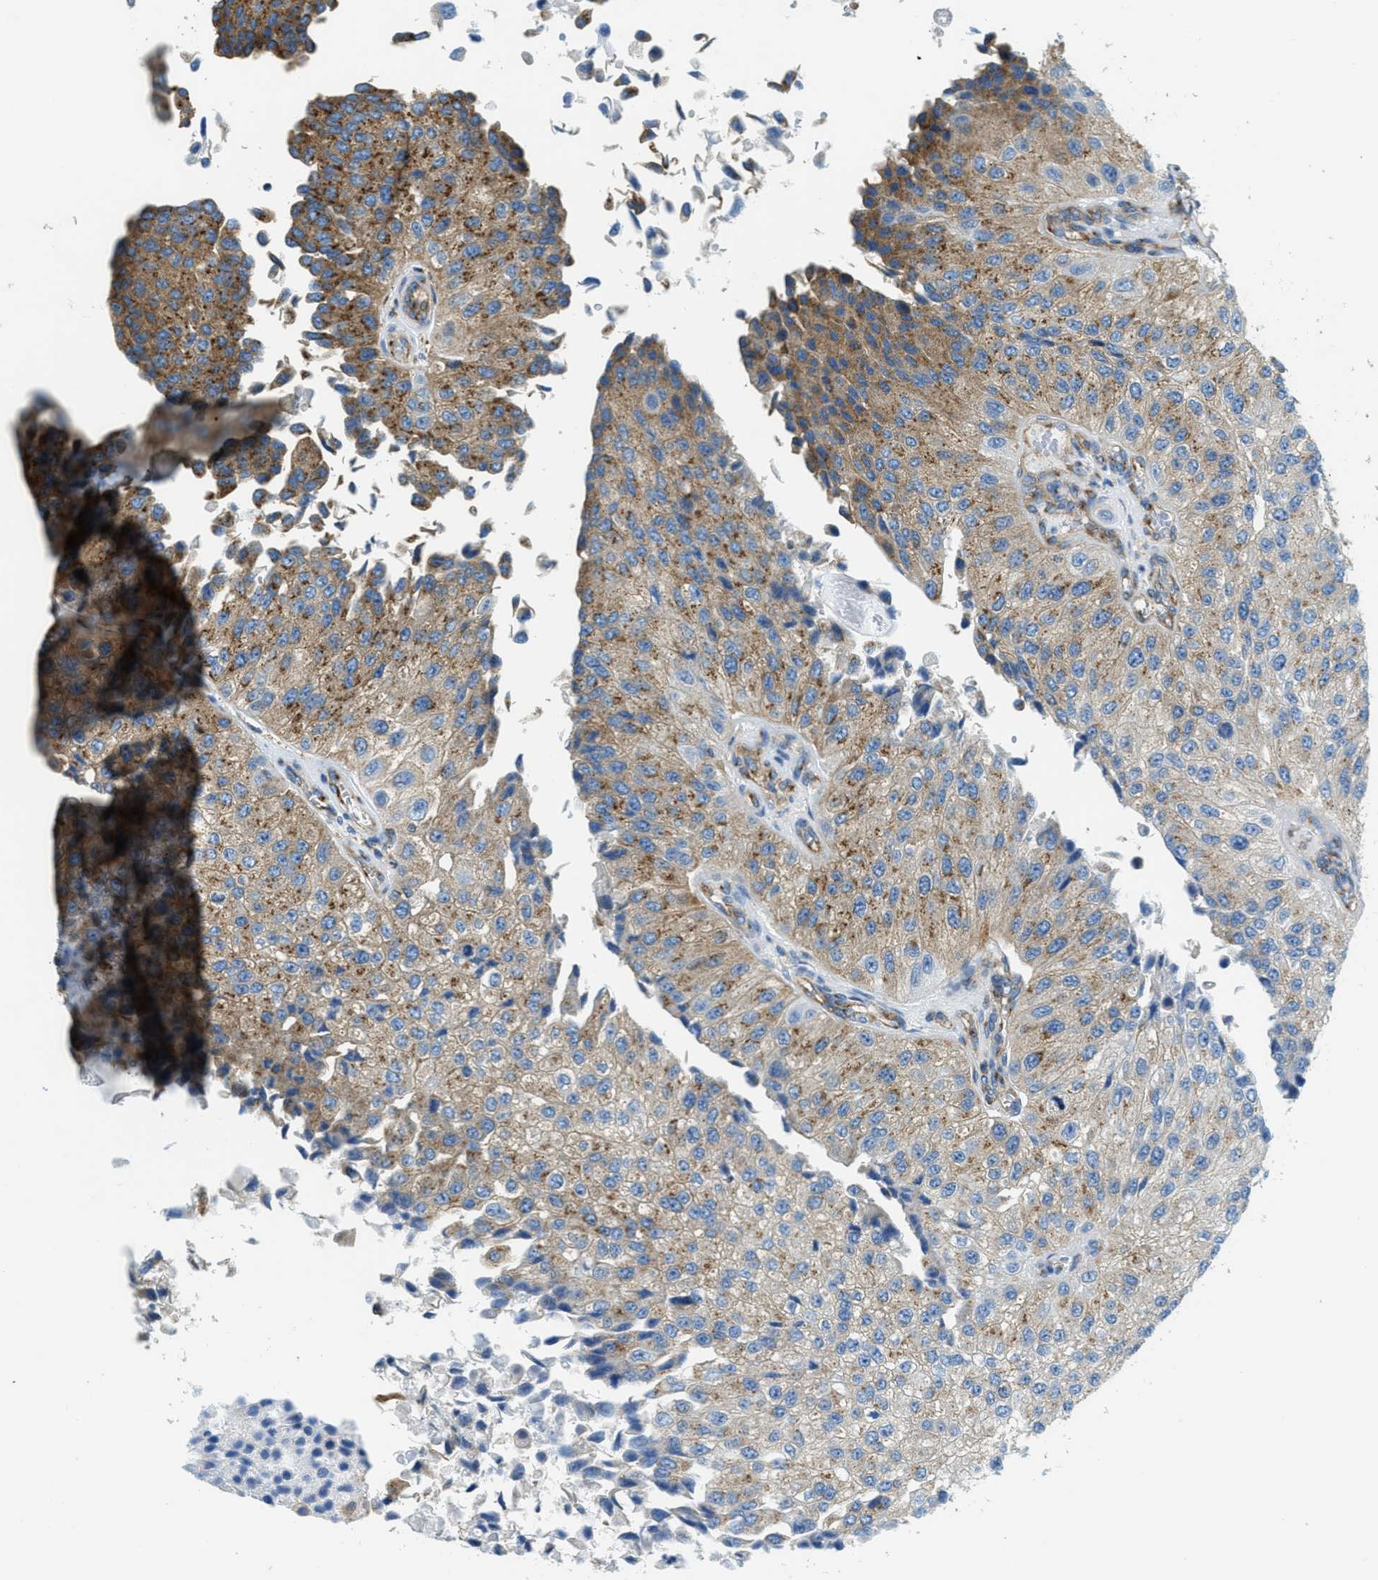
{"staining": {"intensity": "moderate", "quantity": ">75%", "location": "cytoplasmic/membranous"}, "tissue": "urothelial cancer", "cell_type": "Tumor cells", "image_type": "cancer", "snomed": [{"axis": "morphology", "description": "Urothelial carcinoma, High grade"}, {"axis": "topography", "description": "Kidney"}, {"axis": "topography", "description": "Urinary bladder"}], "caption": "Protein staining by IHC reveals moderate cytoplasmic/membranous staining in about >75% of tumor cells in urothelial carcinoma (high-grade). The staining was performed using DAB (3,3'-diaminobenzidine) to visualize the protein expression in brown, while the nuclei were stained in blue with hematoxylin (Magnification: 20x).", "gene": "AP2B1", "patient": {"sex": "male", "age": 77}}